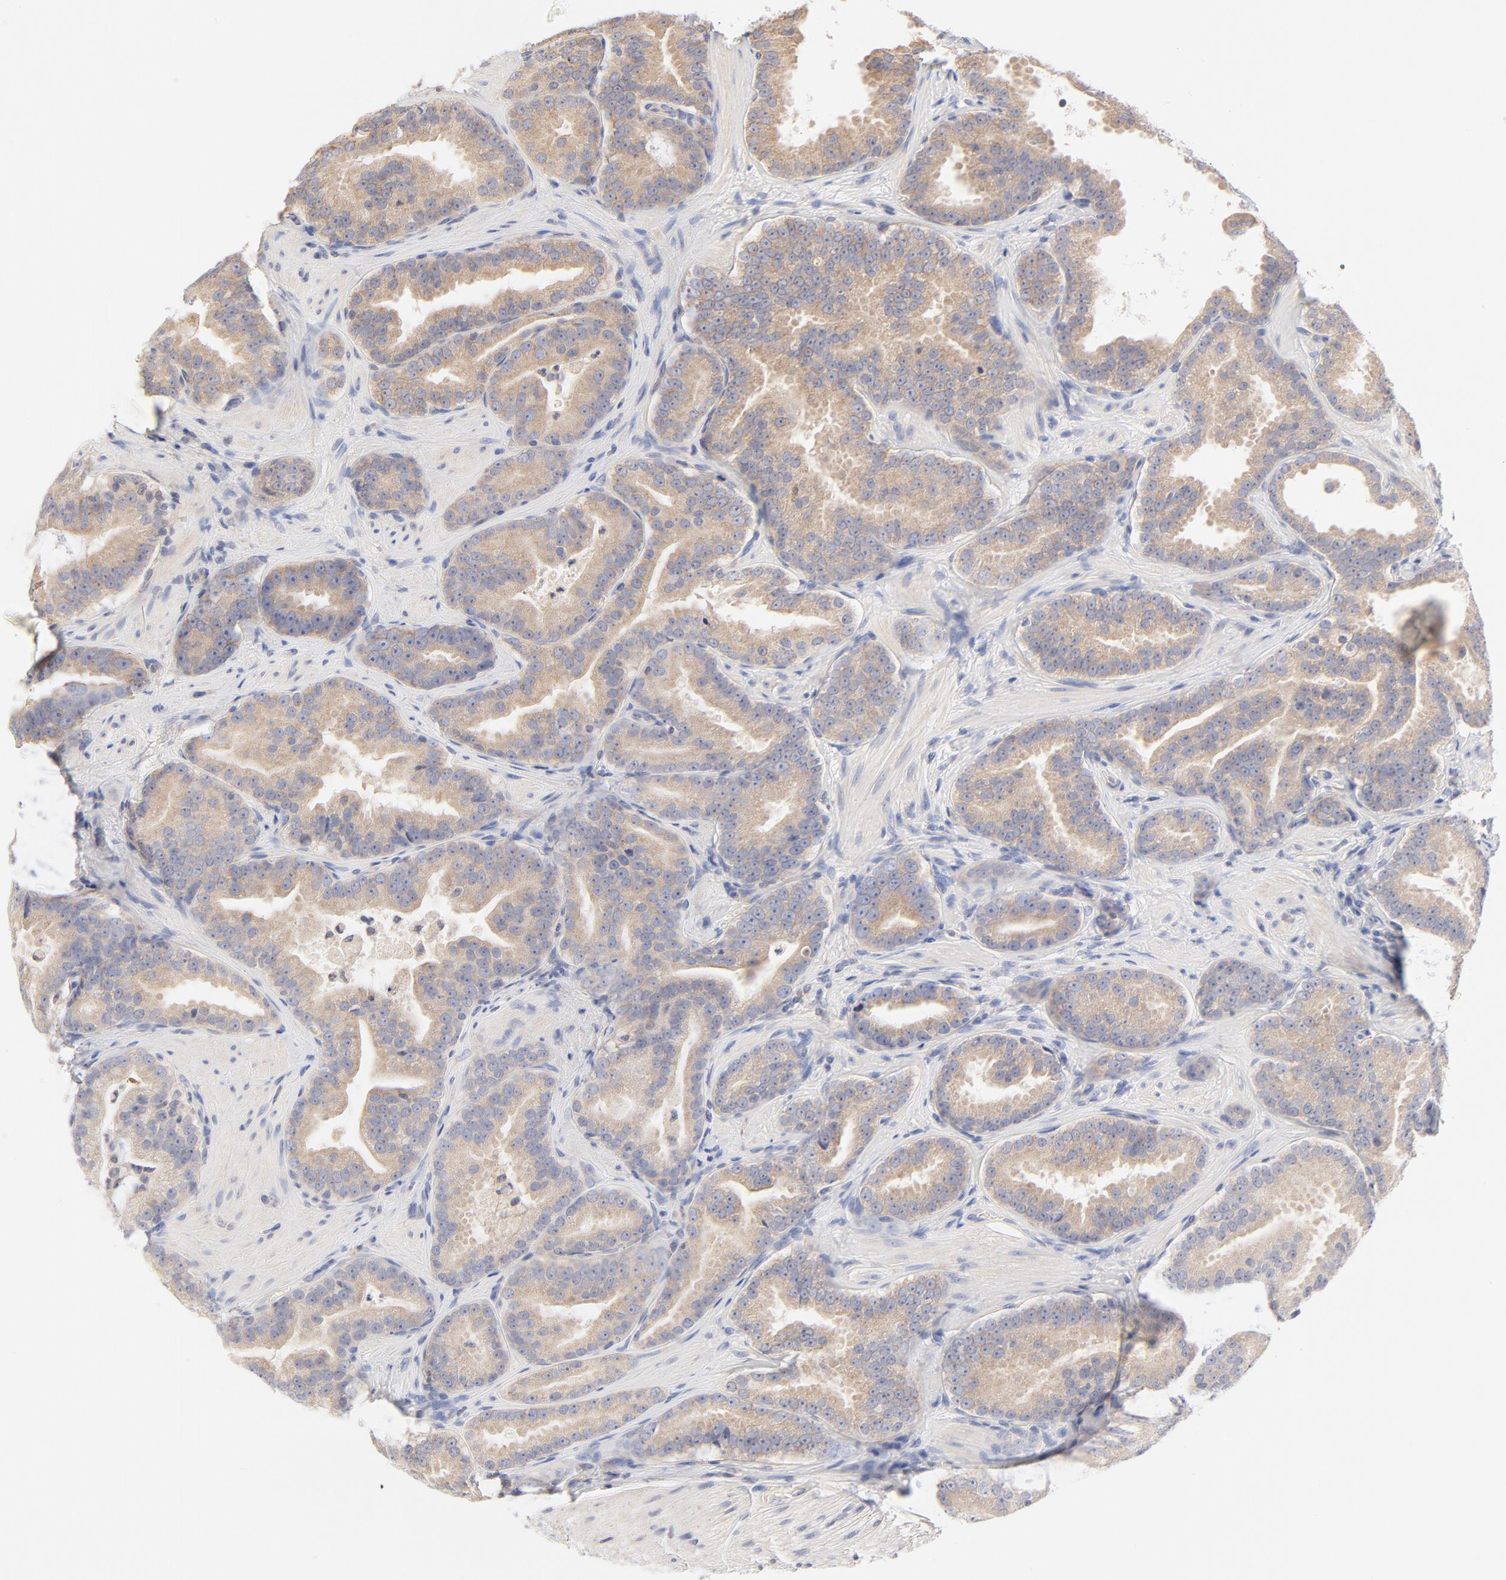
{"staining": {"intensity": "moderate", "quantity": ">75%", "location": "cytoplasmic/membranous"}, "tissue": "prostate cancer", "cell_type": "Tumor cells", "image_type": "cancer", "snomed": [{"axis": "morphology", "description": "Adenocarcinoma, Low grade"}, {"axis": "topography", "description": "Prostate"}], "caption": "Immunohistochemical staining of low-grade adenocarcinoma (prostate) shows medium levels of moderate cytoplasmic/membranous protein positivity in about >75% of tumor cells. (DAB (3,3'-diaminobenzidine) IHC, brown staining for protein, blue staining for nuclei).", "gene": "MTERF2", "patient": {"sex": "male", "age": 59}}